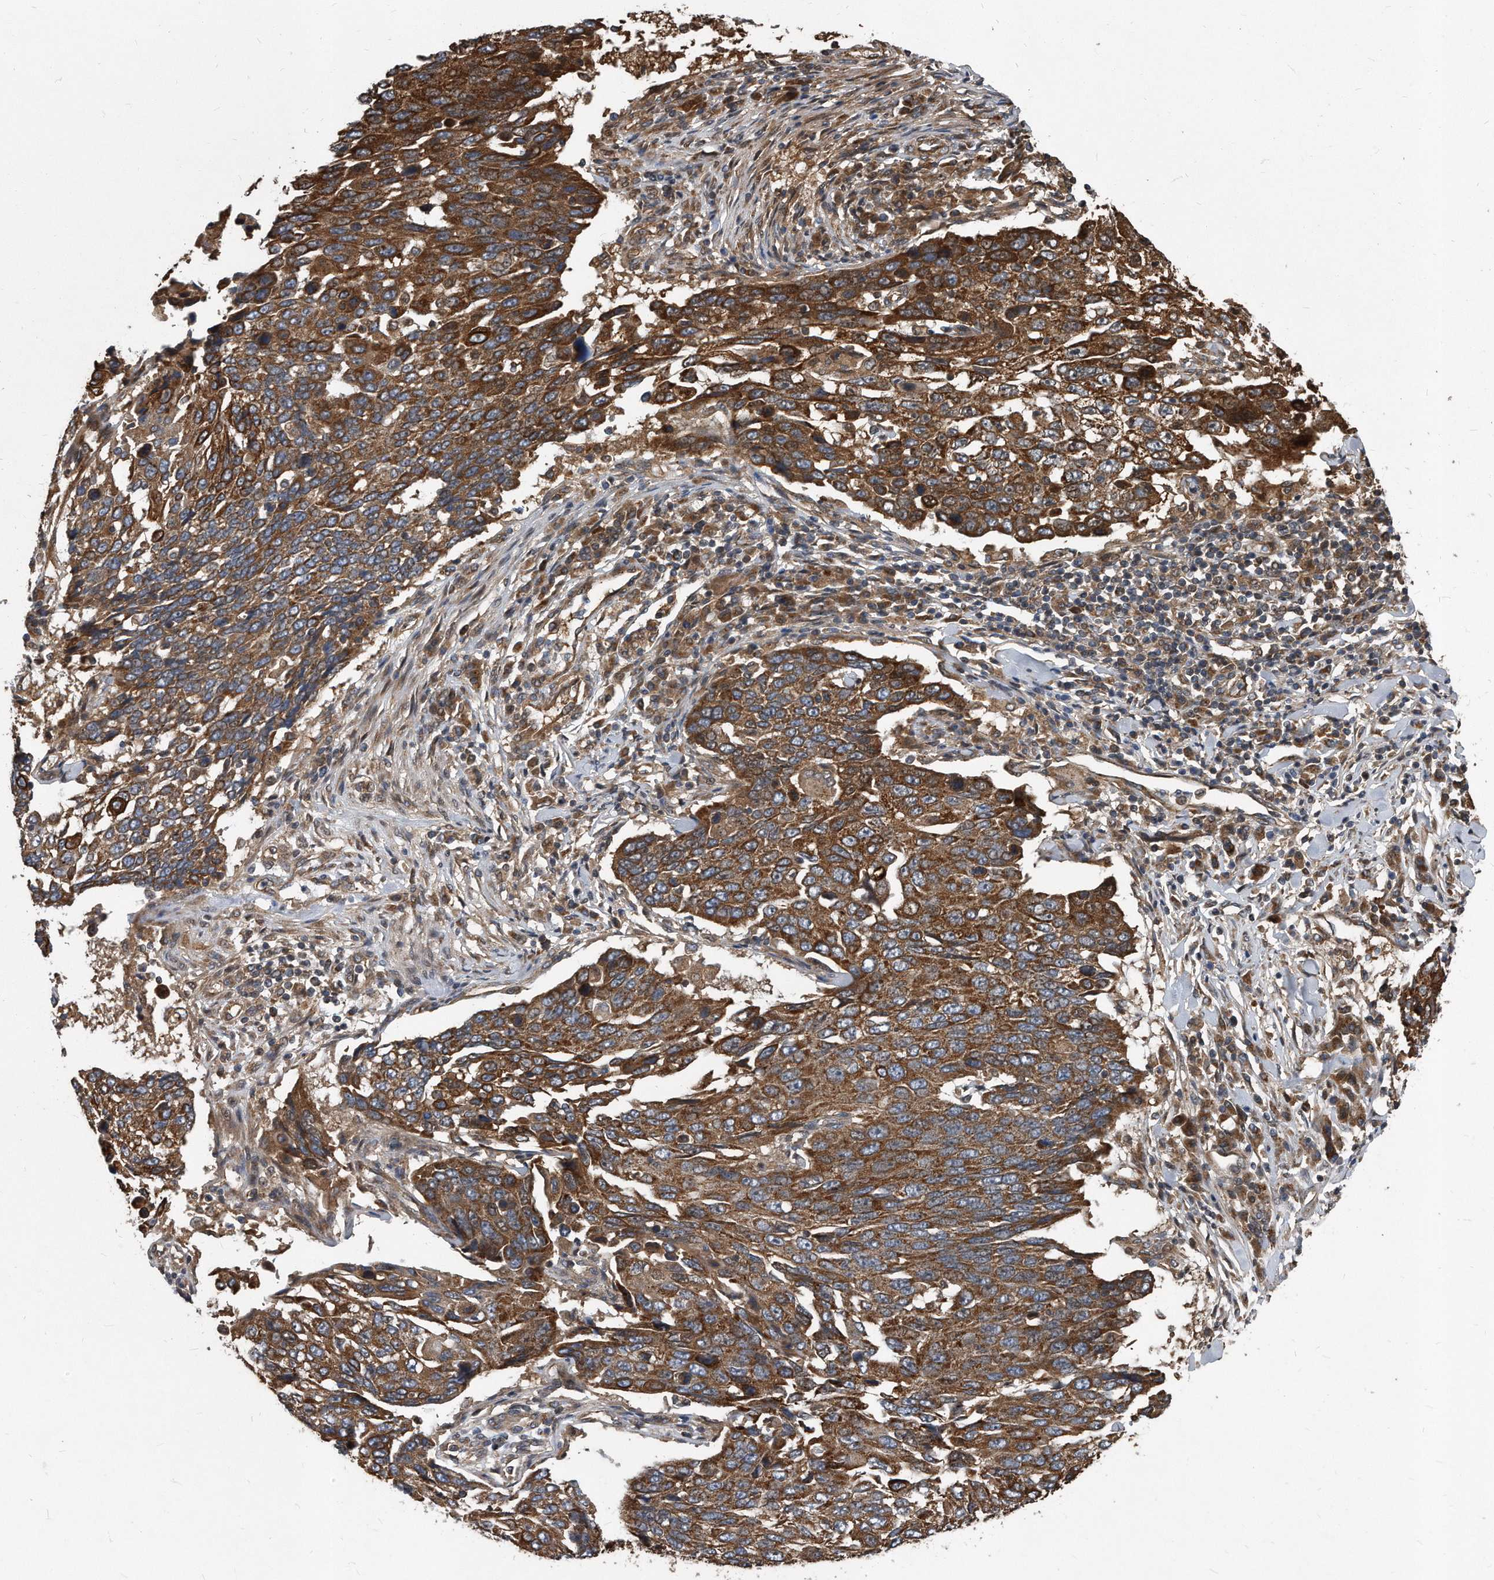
{"staining": {"intensity": "strong", "quantity": ">75%", "location": "cytoplasmic/membranous"}, "tissue": "lung cancer", "cell_type": "Tumor cells", "image_type": "cancer", "snomed": [{"axis": "morphology", "description": "Squamous cell carcinoma, NOS"}, {"axis": "topography", "description": "Lung"}], "caption": "Immunohistochemical staining of squamous cell carcinoma (lung) reveals high levels of strong cytoplasmic/membranous staining in about >75% of tumor cells.", "gene": "FAM136A", "patient": {"sex": "male", "age": 66}}